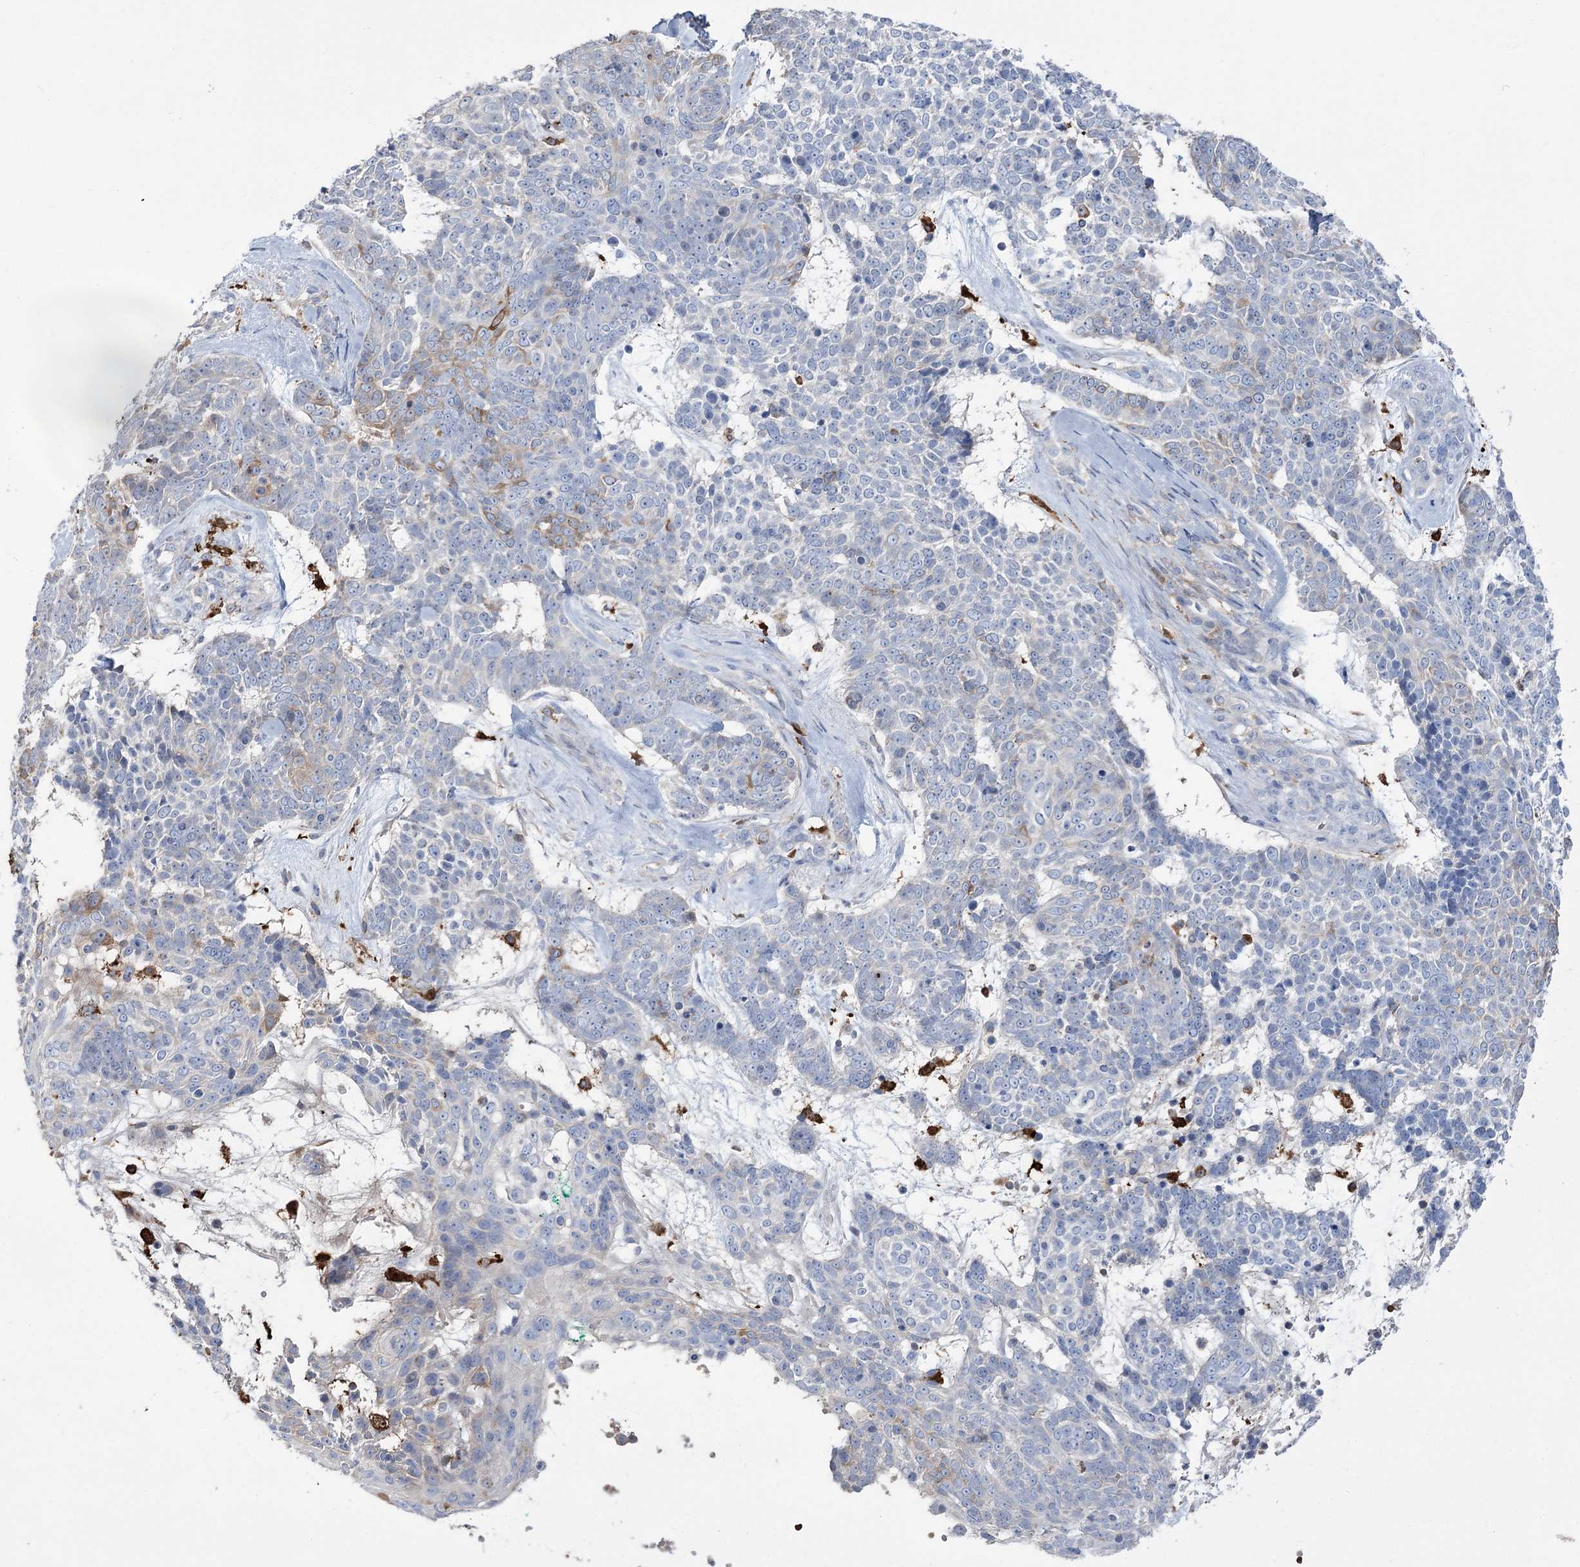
{"staining": {"intensity": "negative", "quantity": "none", "location": "none"}, "tissue": "skin cancer", "cell_type": "Tumor cells", "image_type": "cancer", "snomed": [{"axis": "morphology", "description": "Basal cell carcinoma"}, {"axis": "topography", "description": "Skin"}], "caption": "An immunohistochemistry (IHC) micrograph of basal cell carcinoma (skin) is shown. There is no staining in tumor cells of basal cell carcinoma (skin).", "gene": "ZNF622", "patient": {"sex": "female", "age": 81}}